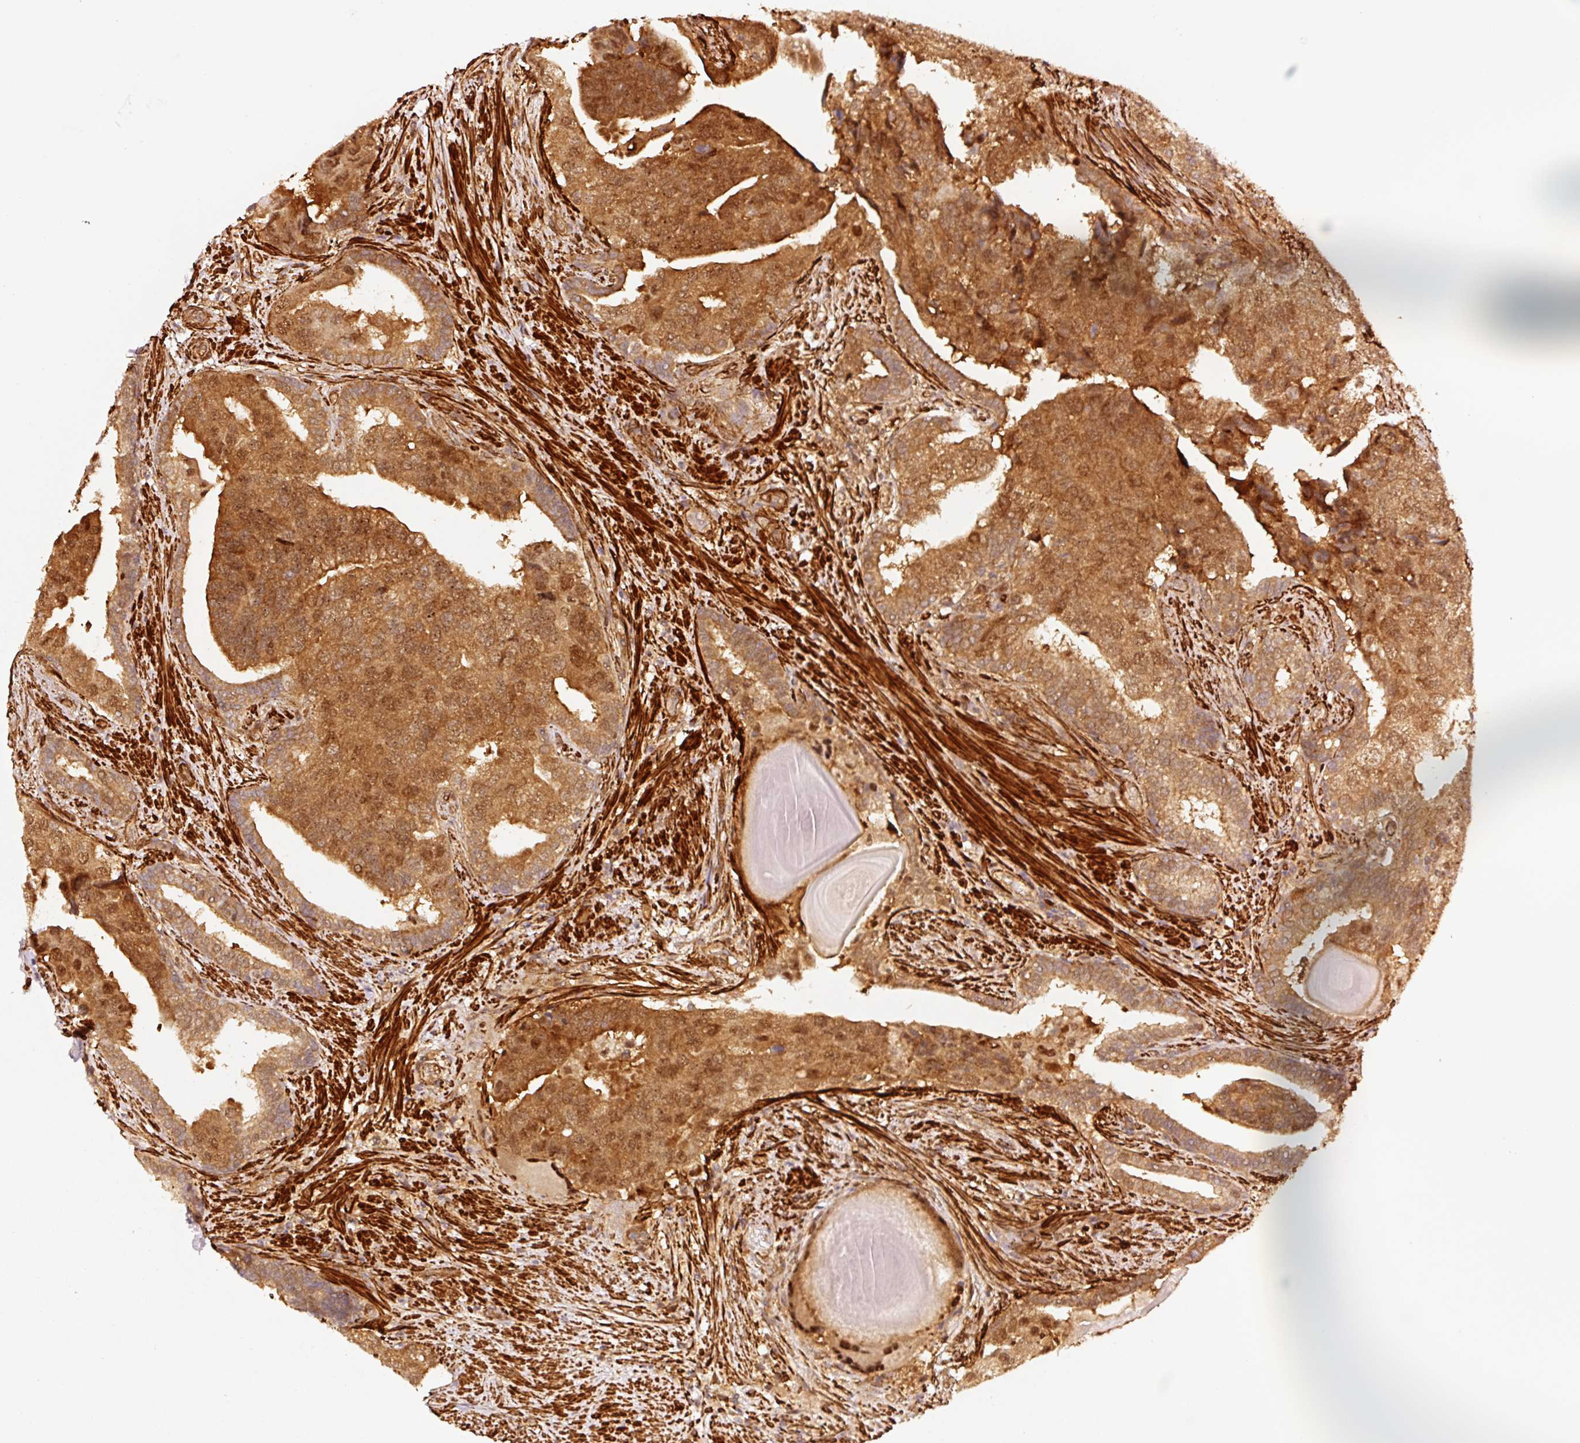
{"staining": {"intensity": "moderate", "quantity": ">75%", "location": "cytoplasmic/membranous,nuclear"}, "tissue": "prostate cancer", "cell_type": "Tumor cells", "image_type": "cancer", "snomed": [{"axis": "morphology", "description": "Adenocarcinoma, High grade"}, {"axis": "topography", "description": "Prostate"}], "caption": "The histopathology image exhibits a brown stain indicating the presence of a protein in the cytoplasmic/membranous and nuclear of tumor cells in prostate adenocarcinoma (high-grade).", "gene": "PSMD1", "patient": {"sex": "male", "age": 68}}